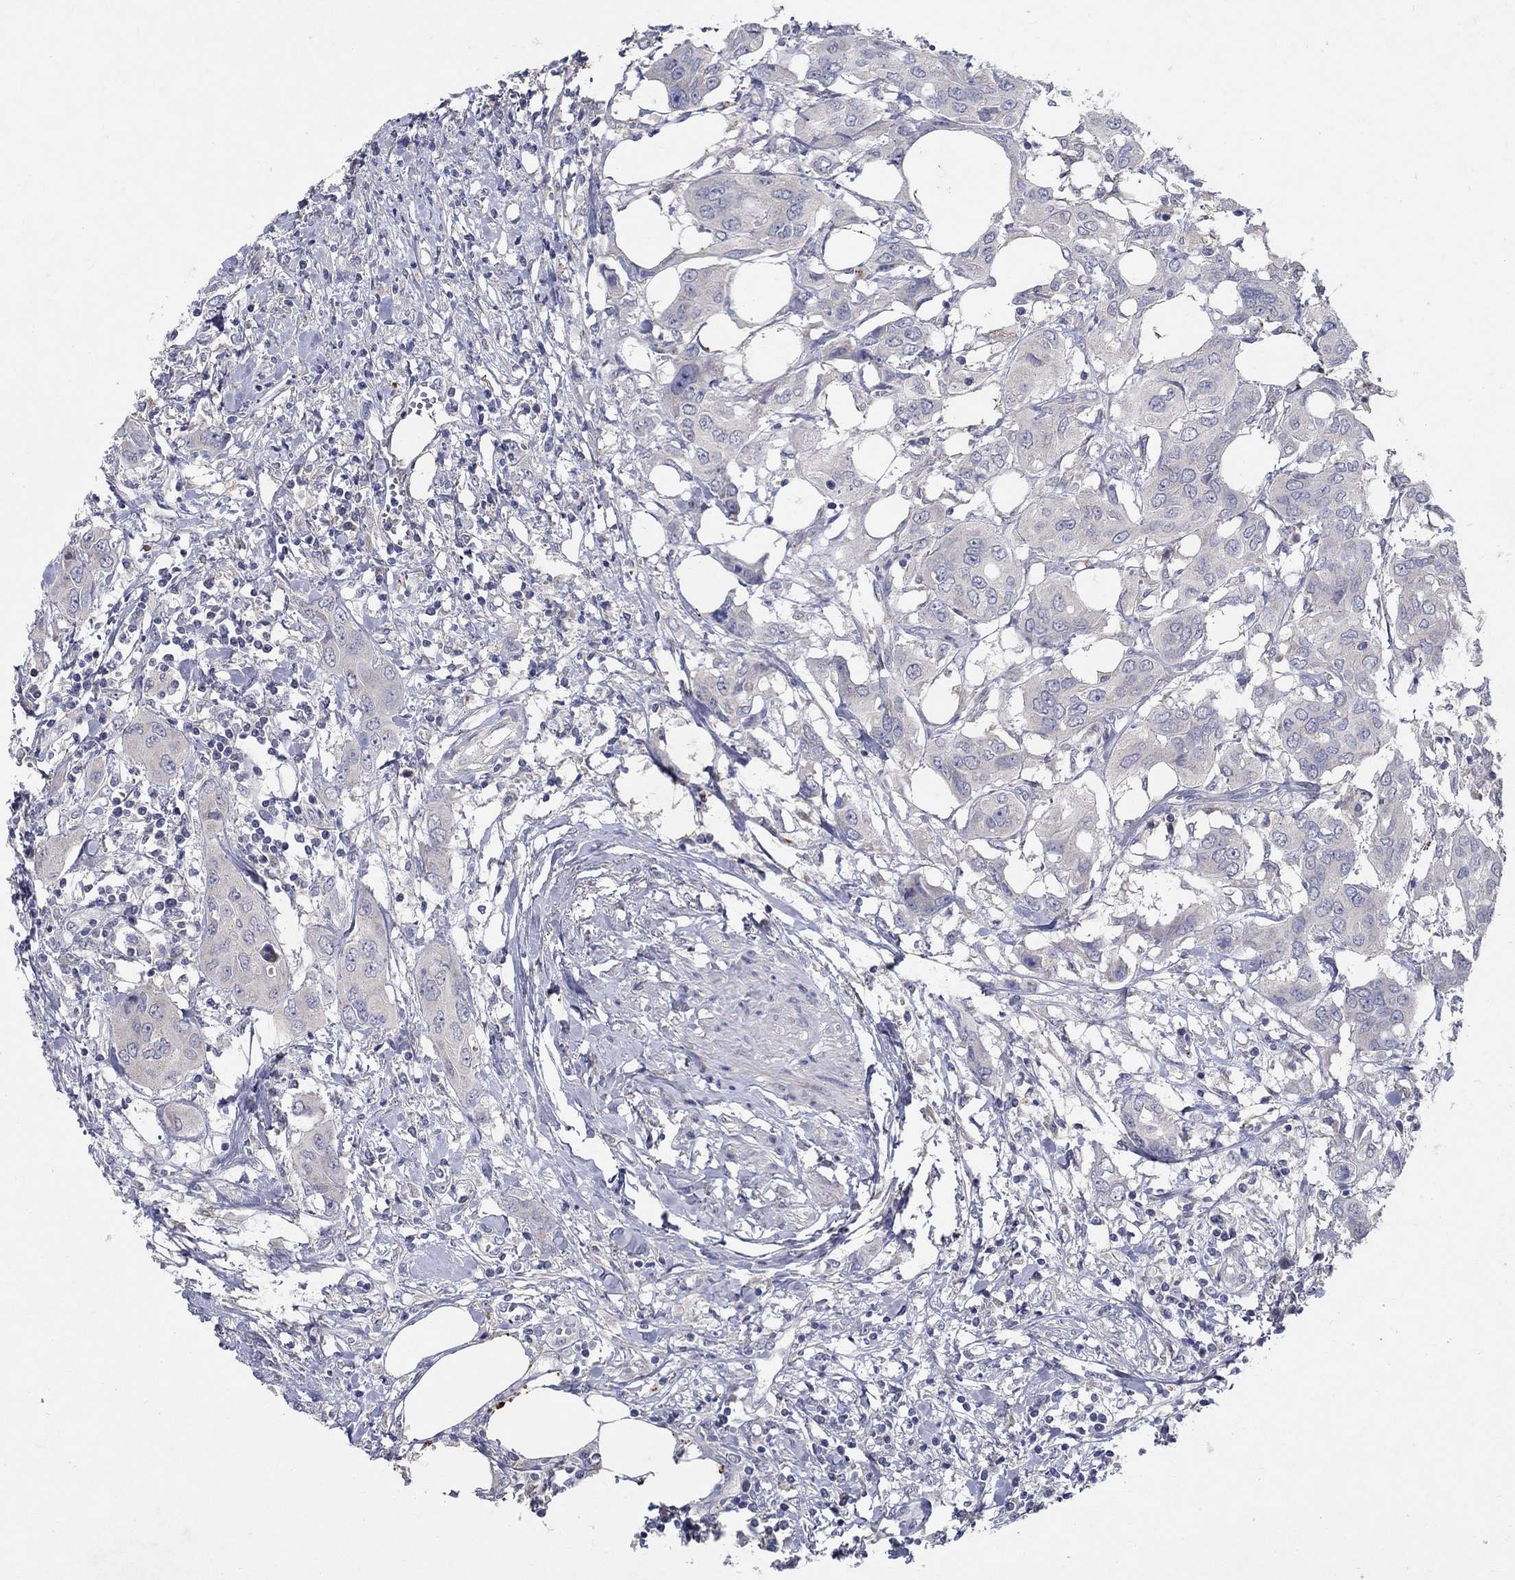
{"staining": {"intensity": "negative", "quantity": "none", "location": "none"}, "tissue": "urothelial cancer", "cell_type": "Tumor cells", "image_type": "cancer", "snomed": [{"axis": "morphology", "description": "Urothelial carcinoma, NOS"}, {"axis": "morphology", "description": "Urothelial carcinoma, High grade"}, {"axis": "topography", "description": "Urinary bladder"}], "caption": "Transitional cell carcinoma stained for a protein using IHC demonstrates no positivity tumor cells.", "gene": "PROZ", "patient": {"sex": "male", "age": 63}}